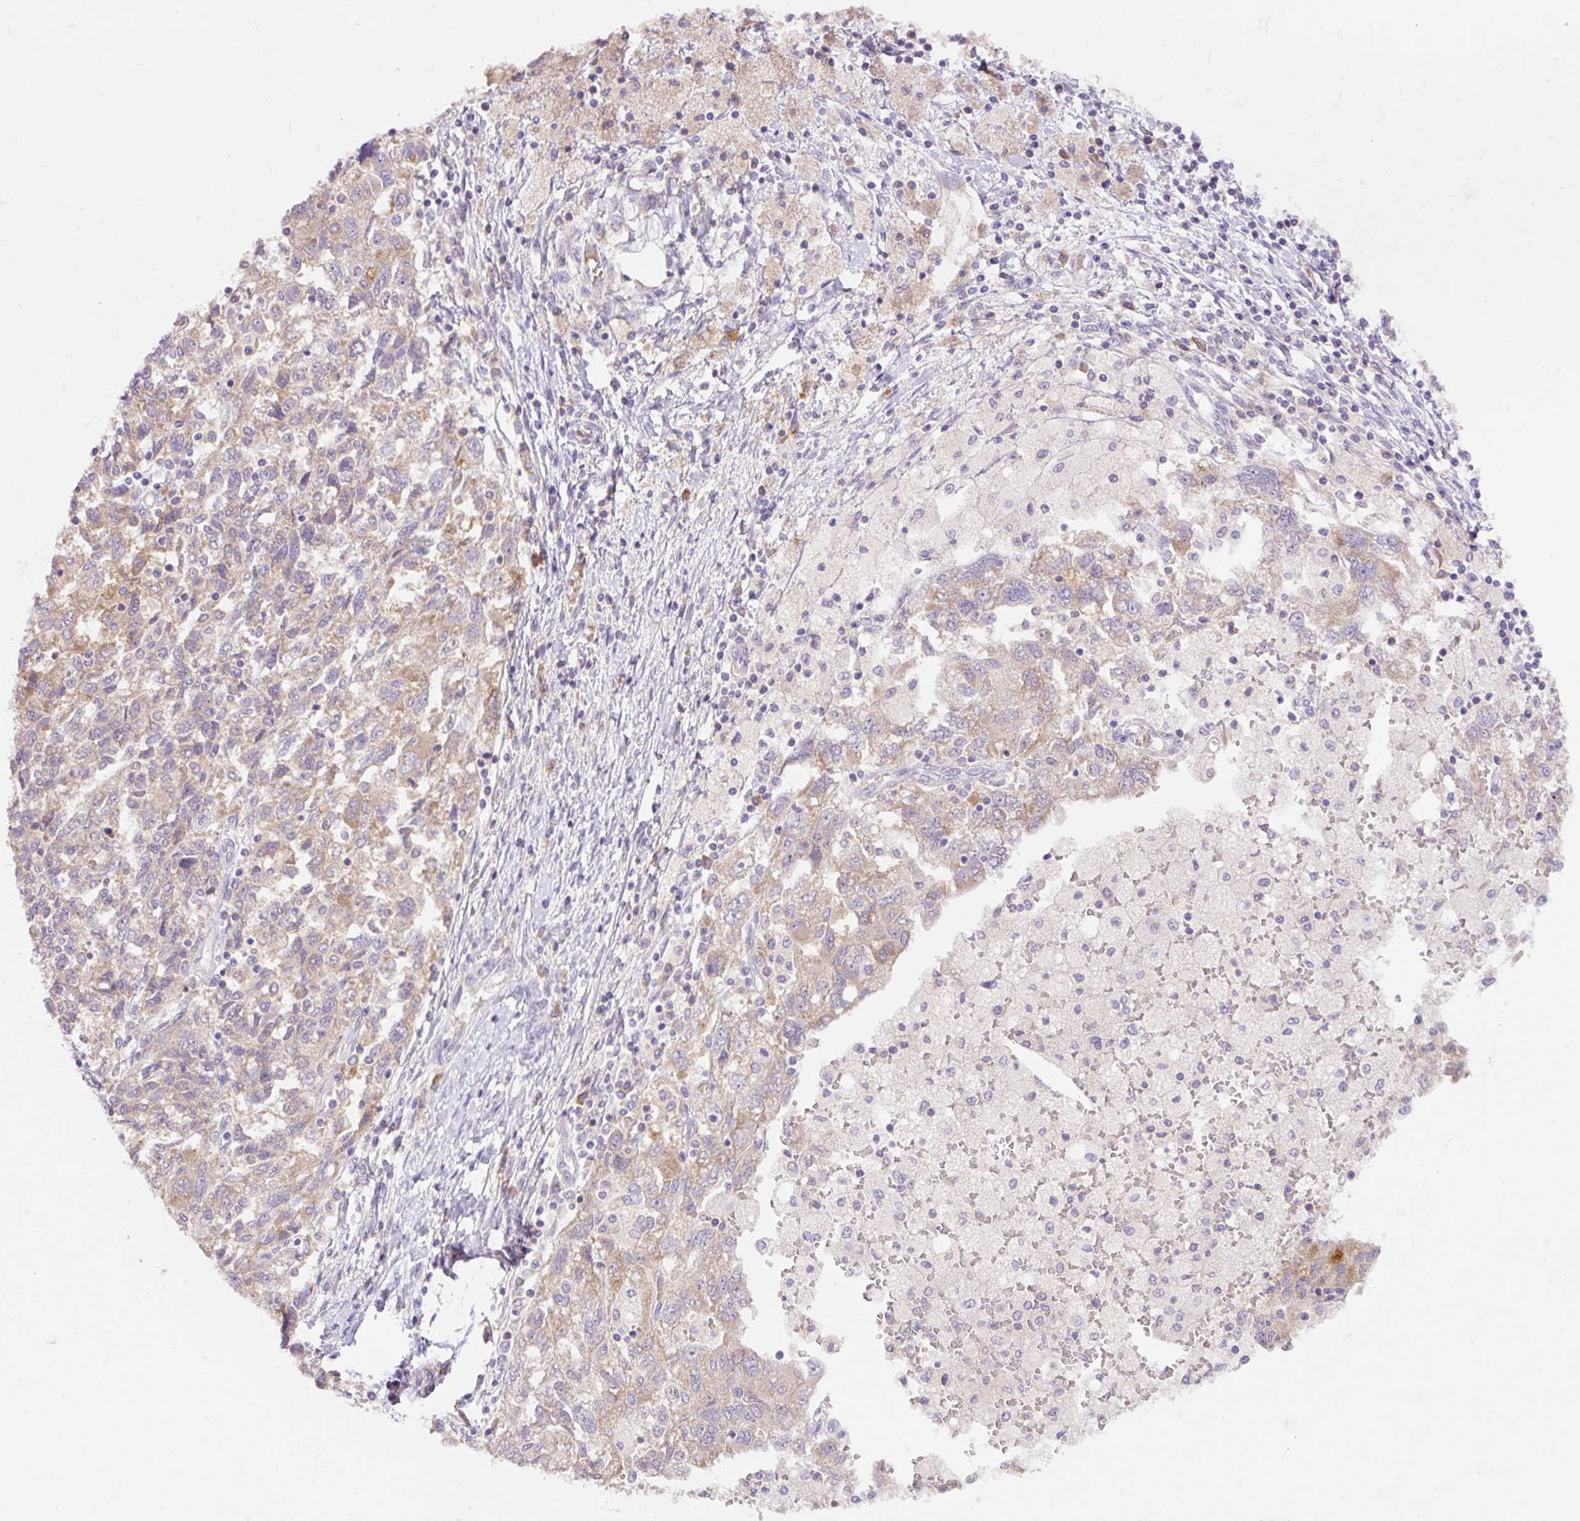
{"staining": {"intensity": "weak", "quantity": "25%-75%", "location": "cytoplasmic/membranous"}, "tissue": "ovarian cancer", "cell_type": "Tumor cells", "image_type": "cancer", "snomed": [{"axis": "morphology", "description": "Carcinoma, NOS"}, {"axis": "morphology", "description": "Cystadenocarcinoma, serous, NOS"}, {"axis": "topography", "description": "Ovary"}], "caption": "Immunohistochemical staining of ovarian cancer (serous cystadenocarcinoma) displays weak cytoplasmic/membranous protein positivity in about 25%-75% of tumor cells.", "gene": "SEC63", "patient": {"sex": "female", "age": 69}}